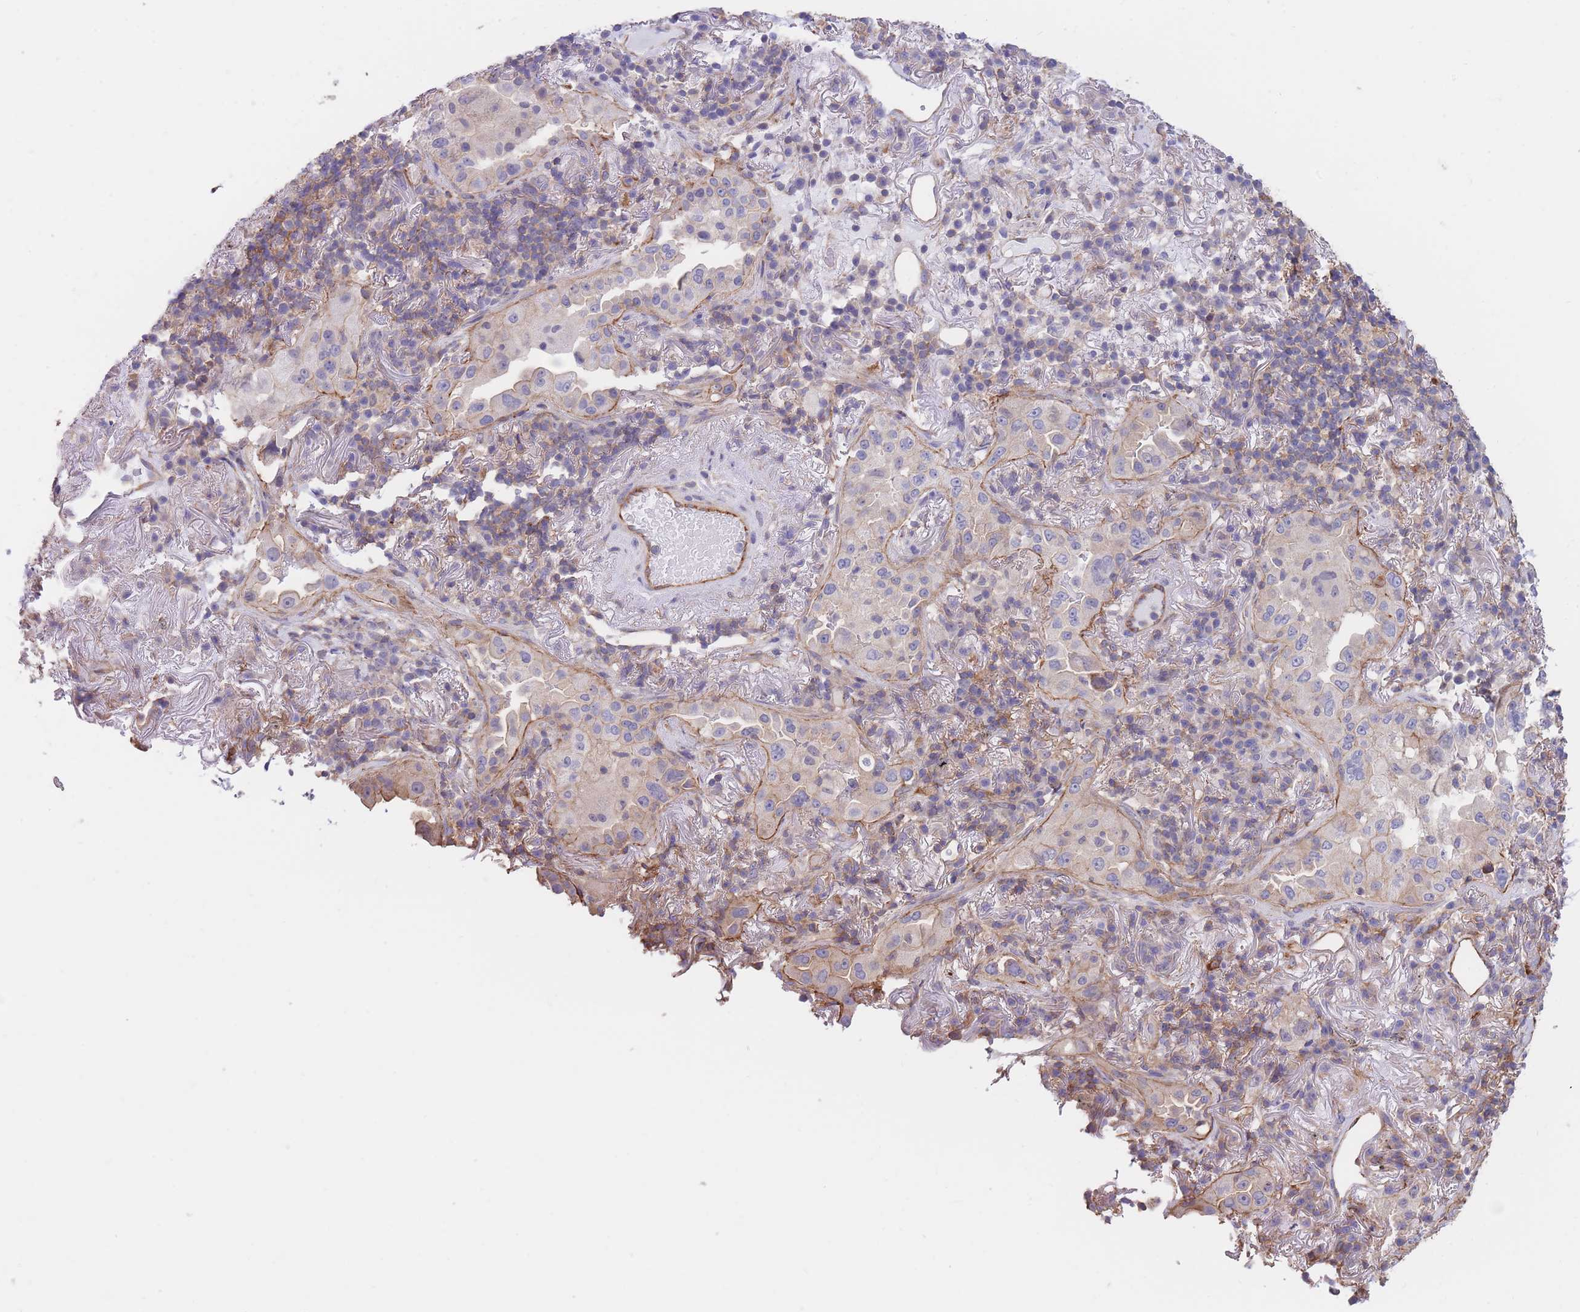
{"staining": {"intensity": "negative", "quantity": "none", "location": "none"}, "tissue": "lung cancer", "cell_type": "Tumor cells", "image_type": "cancer", "snomed": [{"axis": "morphology", "description": "Adenocarcinoma, NOS"}, {"axis": "topography", "description": "Lung"}], "caption": "The image demonstrates no significant expression in tumor cells of adenocarcinoma (lung).", "gene": "LRRN4CL", "patient": {"sex": "female", "age": 69}}